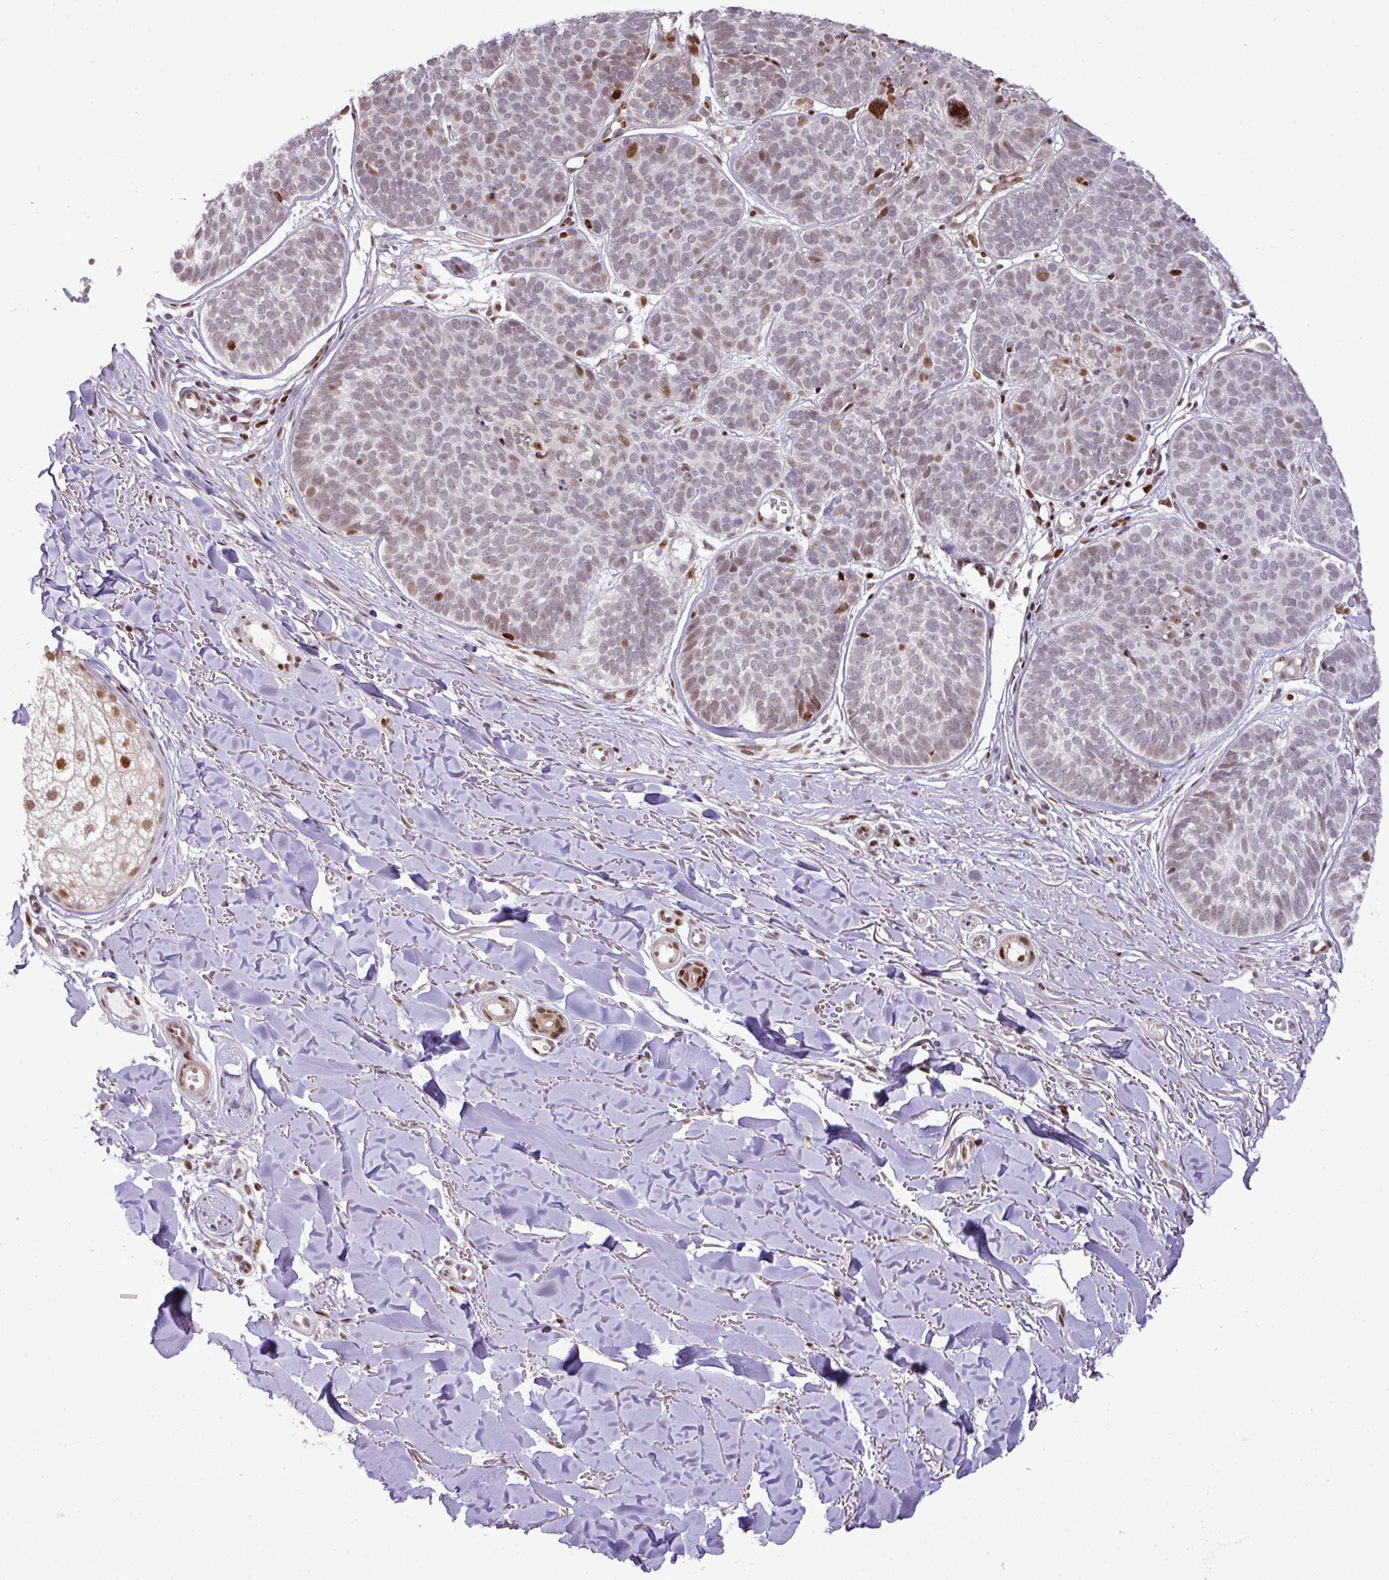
{"staining": {"intensity": "moderate", "quantity": "<25%", "location": "nuclear"}, "tissue": "skin cancer", "cell_type": "Tumor cells", "image_type": "cancer", "snomed": [{"axis": "morphology", "description": "Basal cell carcinoma"}, {"axis": "topography", "description": "Skin"}, {"axis": "topography", "description": "Skin of neck"}, {"axis": "topography", "description": "Skin of shoulder"}, {"axis": "topography", "description": "Skin of back"}], "caption": "Human basal cell carcinoma (skin) stained for a protein (brown) shows moderate nuclear positive positivity in approximately <25% of tumor cells.", "gene": "MYSM1", "patient": {"sex": "male", "age": 80}}